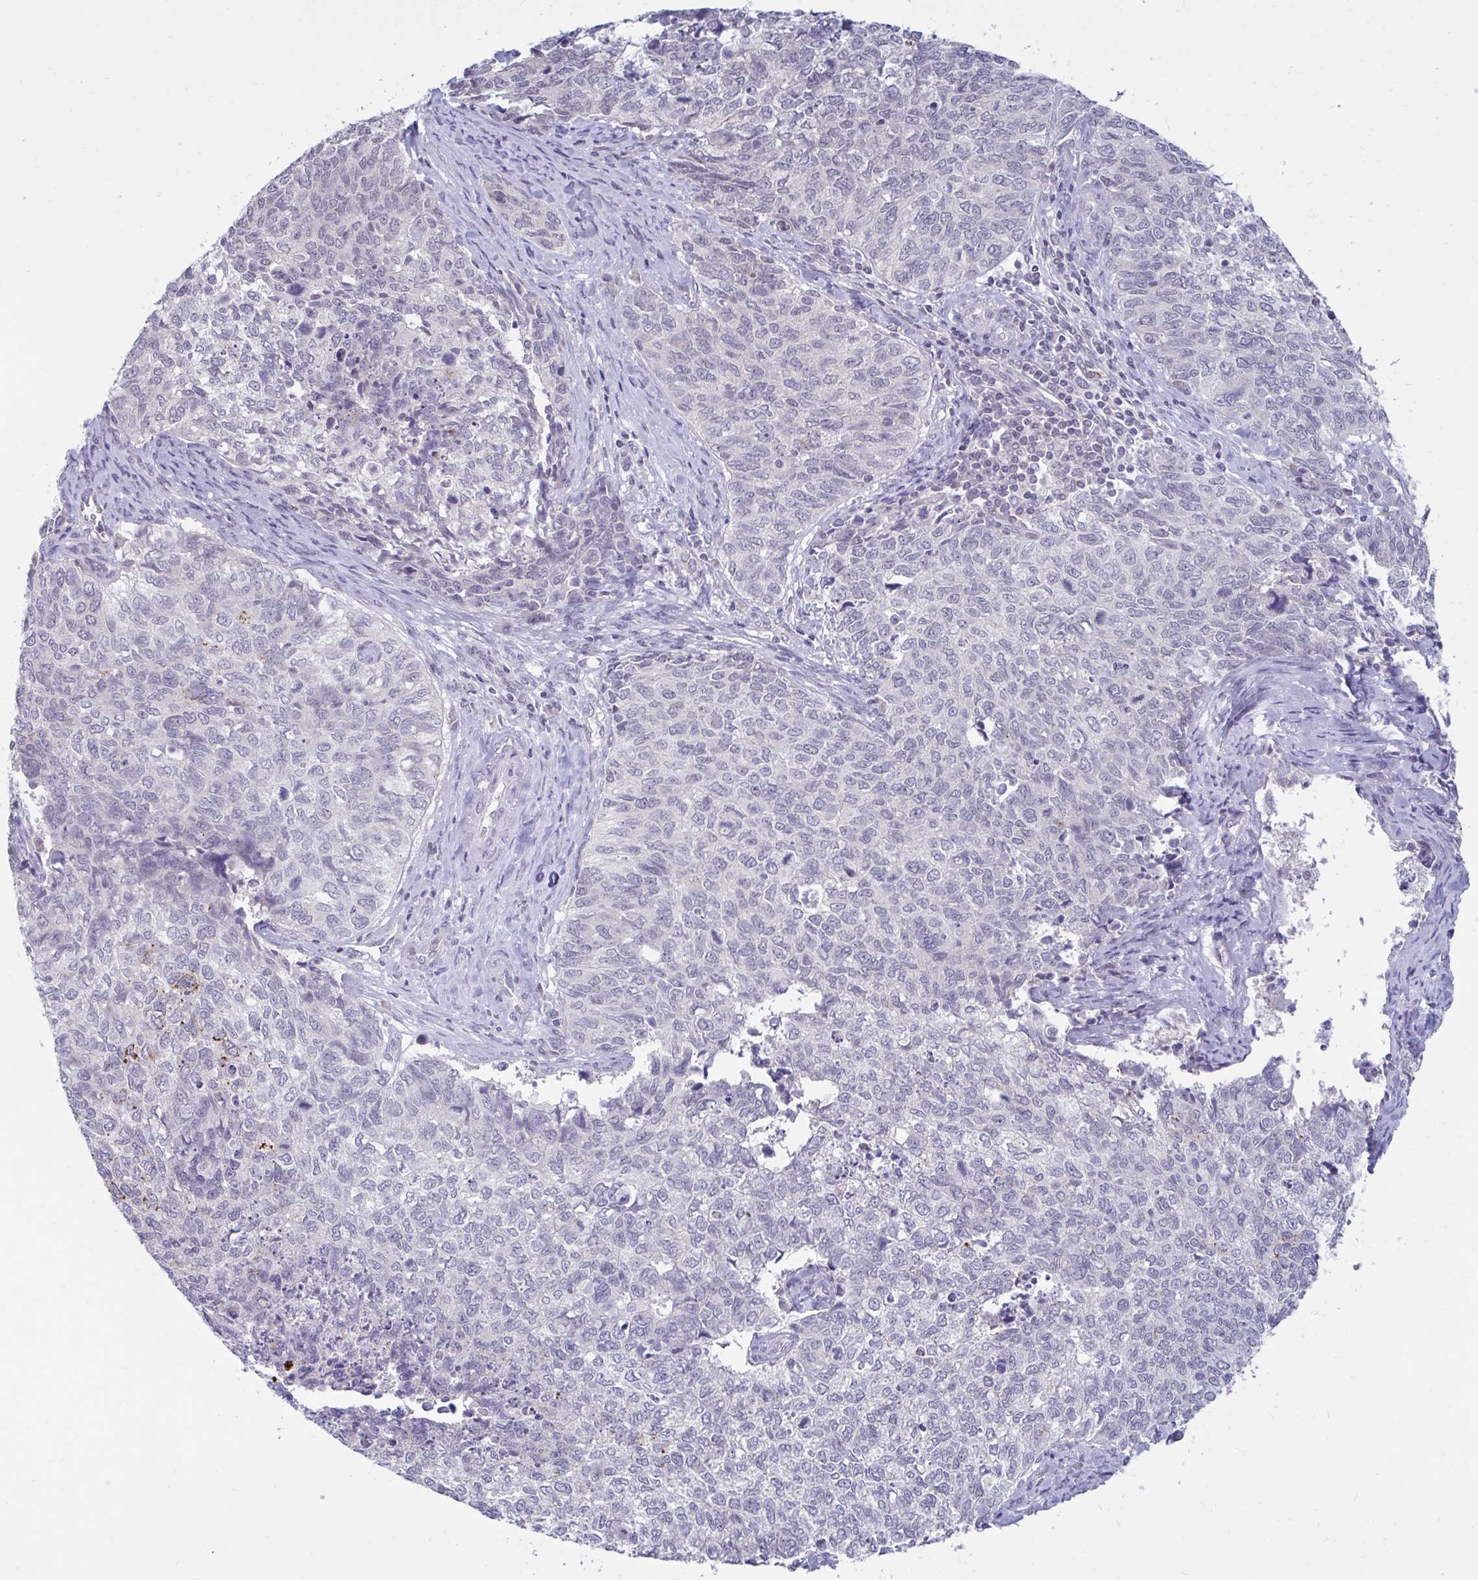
{"staining": {"intensity": "weak", "quantity": "<25%", "location": "cytoplasmic/membranous"}, "tissue": "cervical cancer", "cell_type": "Tumor cells", "image_type": "cancer", "snomed": [{"axis": "morphology", "description": "Adenocarcinoma, NOS"}, {"axis": "topography", "description": "Cervix"}], "caption": "A high-resolution micrograph shows IHC staining of cervical cancer (adenocarcinoma), which reveals no significant expression in tumor cells. (Immunohistochemistry, brightfield microscopy, high magnification).", "gene": "ARPP19", "patient": {"sex": "female", "age": 63}}